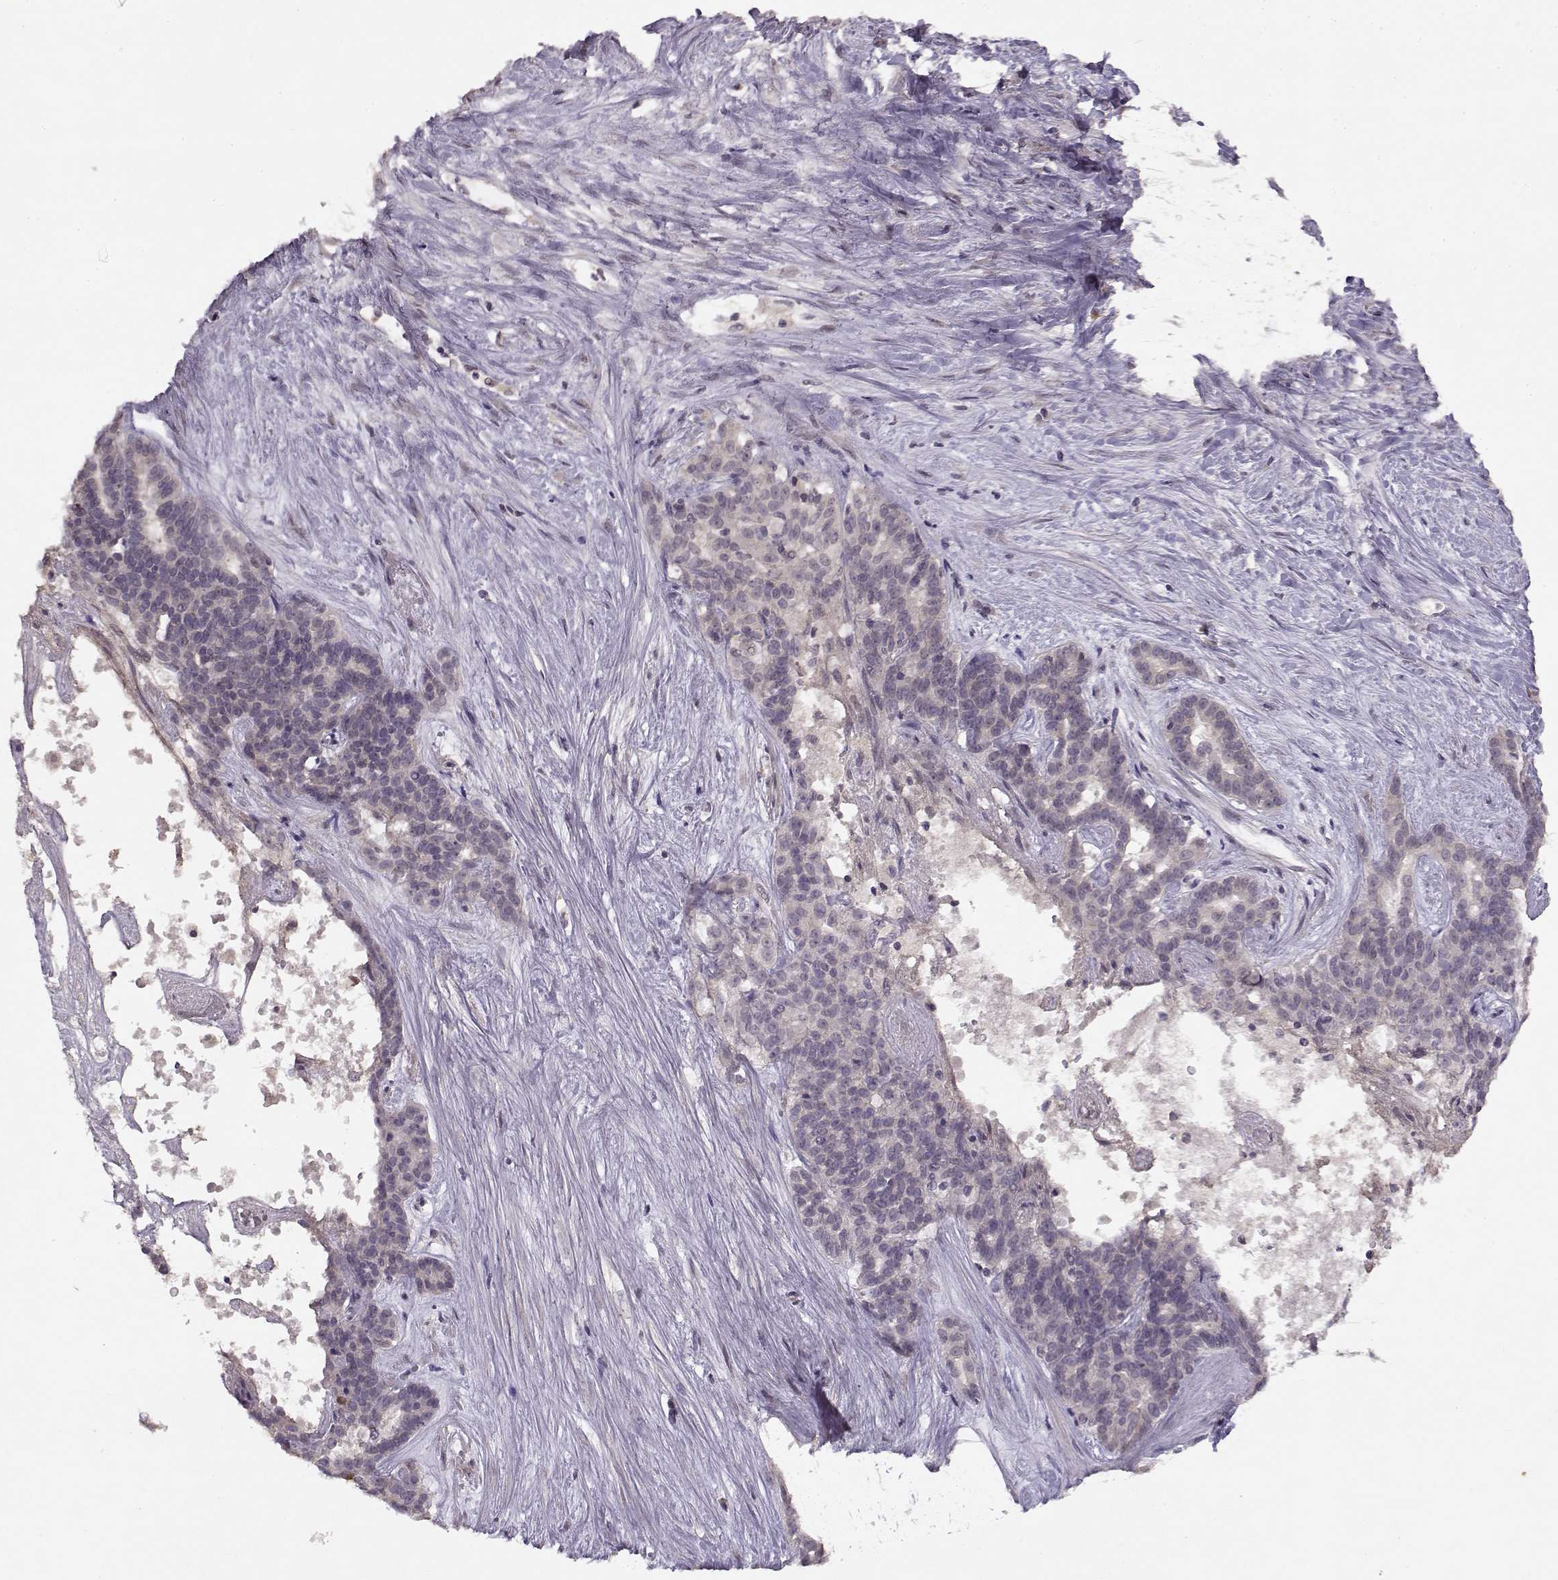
{"staining": {"intensity": "negative", "quantity": "none", "location": "none"}, "tissue": "liver cancer", "cell_type": "Tumor cells", "image_type": "cancer", "snomed": [{"axis": "morphology", "description": "Cholangiocarcinoma"}, {"axis": "topography", "description": "Liver"}], "caption": "Cholangiocarcinoma (liver) stained for a protein using immunohistochemistry (IHC) exhibits no expression tumor cells.", "gene": "BMX", "patient": {"sex": "female", "age": 47}}